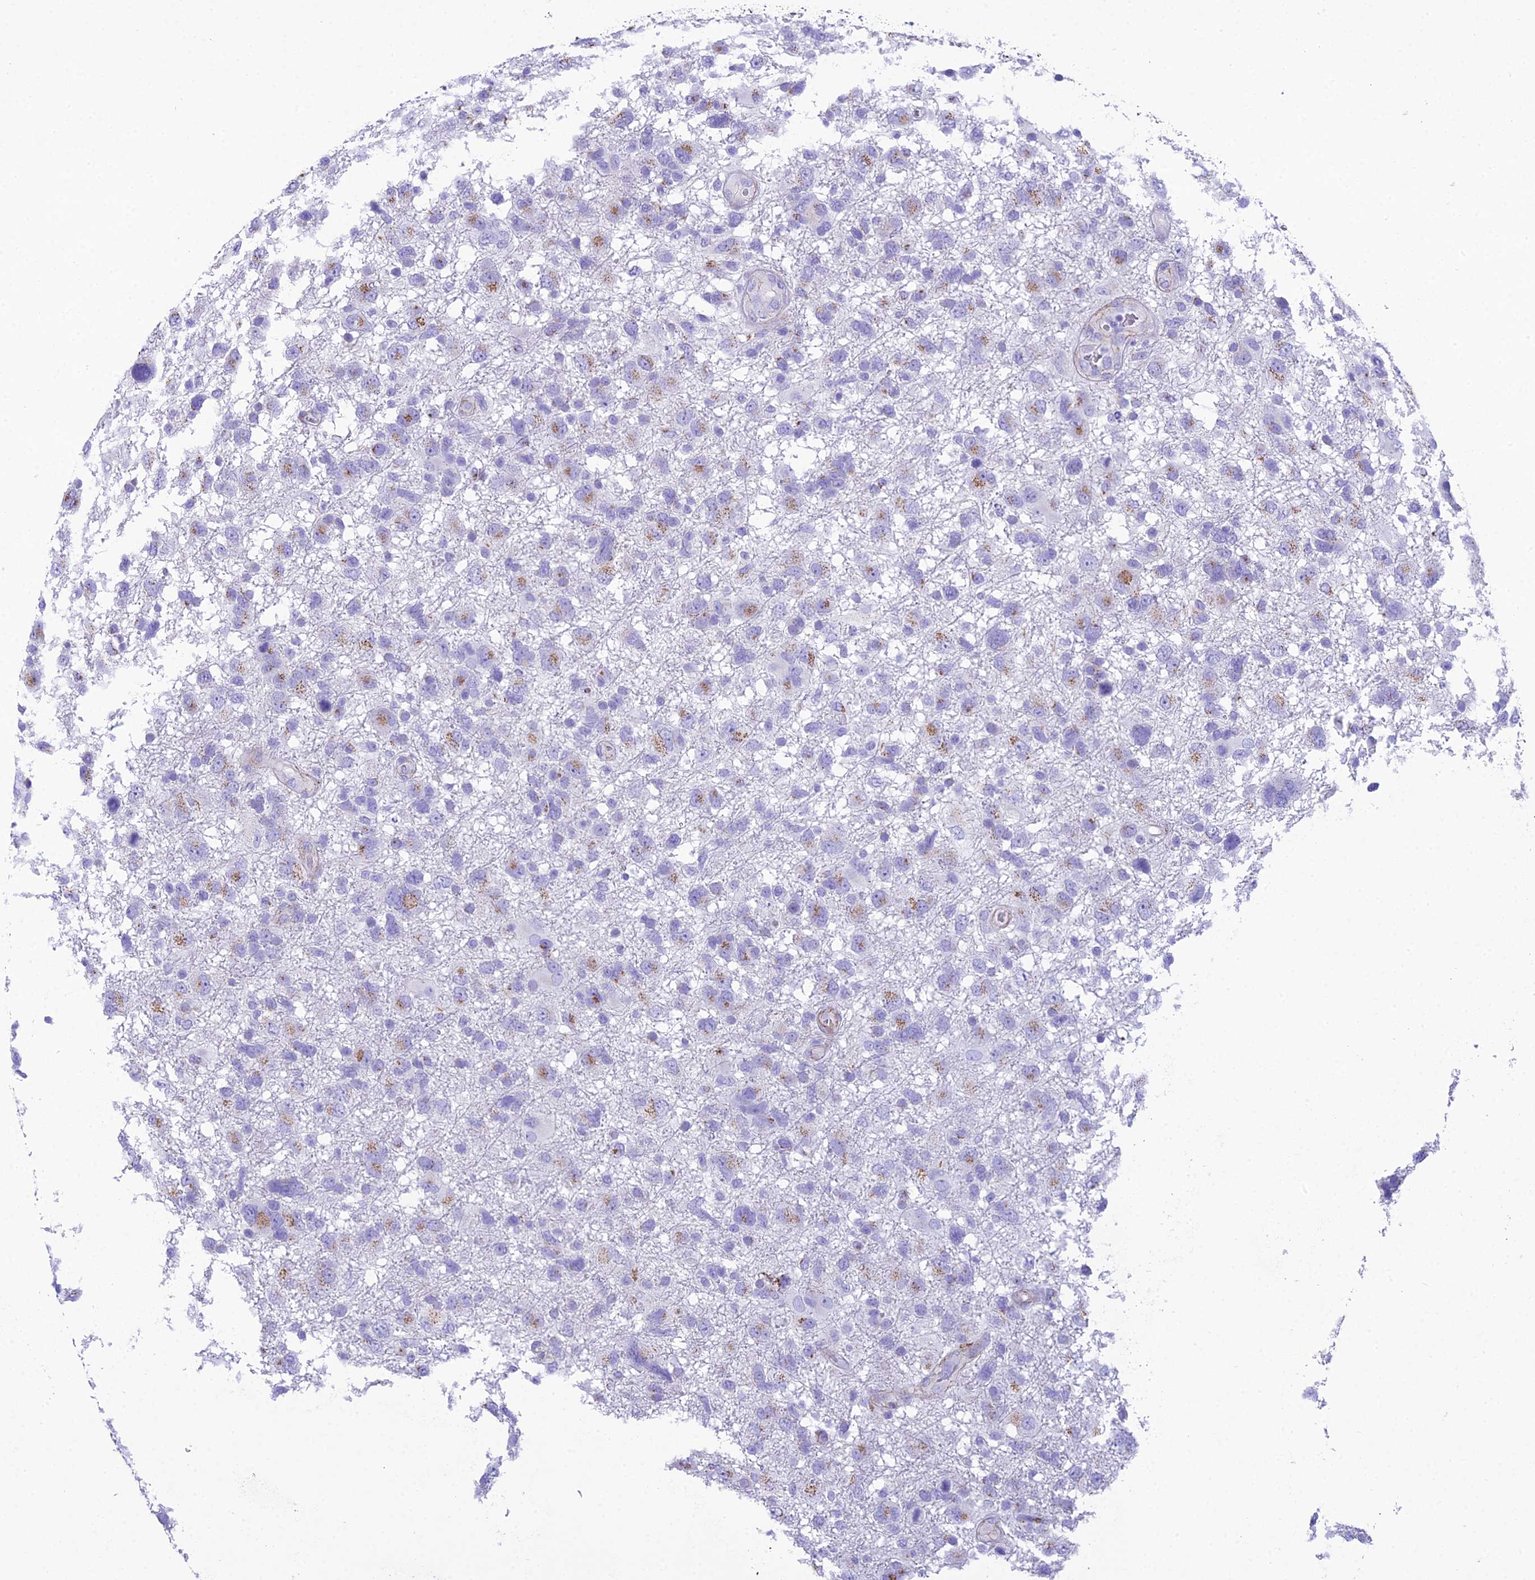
{"staining": {"intensity": "weak", "quantity": "25%-75%", "location": "cytoplasmic/membranous"}, "tissue": "glioma", "cell_type": "Tumor cells", "image_type": "cancer", "snomed": [{"axis": "morphology", "description": "Glioma, malignant, High grade"}, {"axis": "topography", "description": "Brain"}], "caption": "Protein expression analysis of malignant glioma (high-grade) exhibits weak cytoplasmic/membranous staining in about 25%-75% of tumor cells. The protein of interest is shown in brown color, while the nuclei are stained blue.", "gene": "GFRA1", "patient": {"sex": "male", "age": 61}}